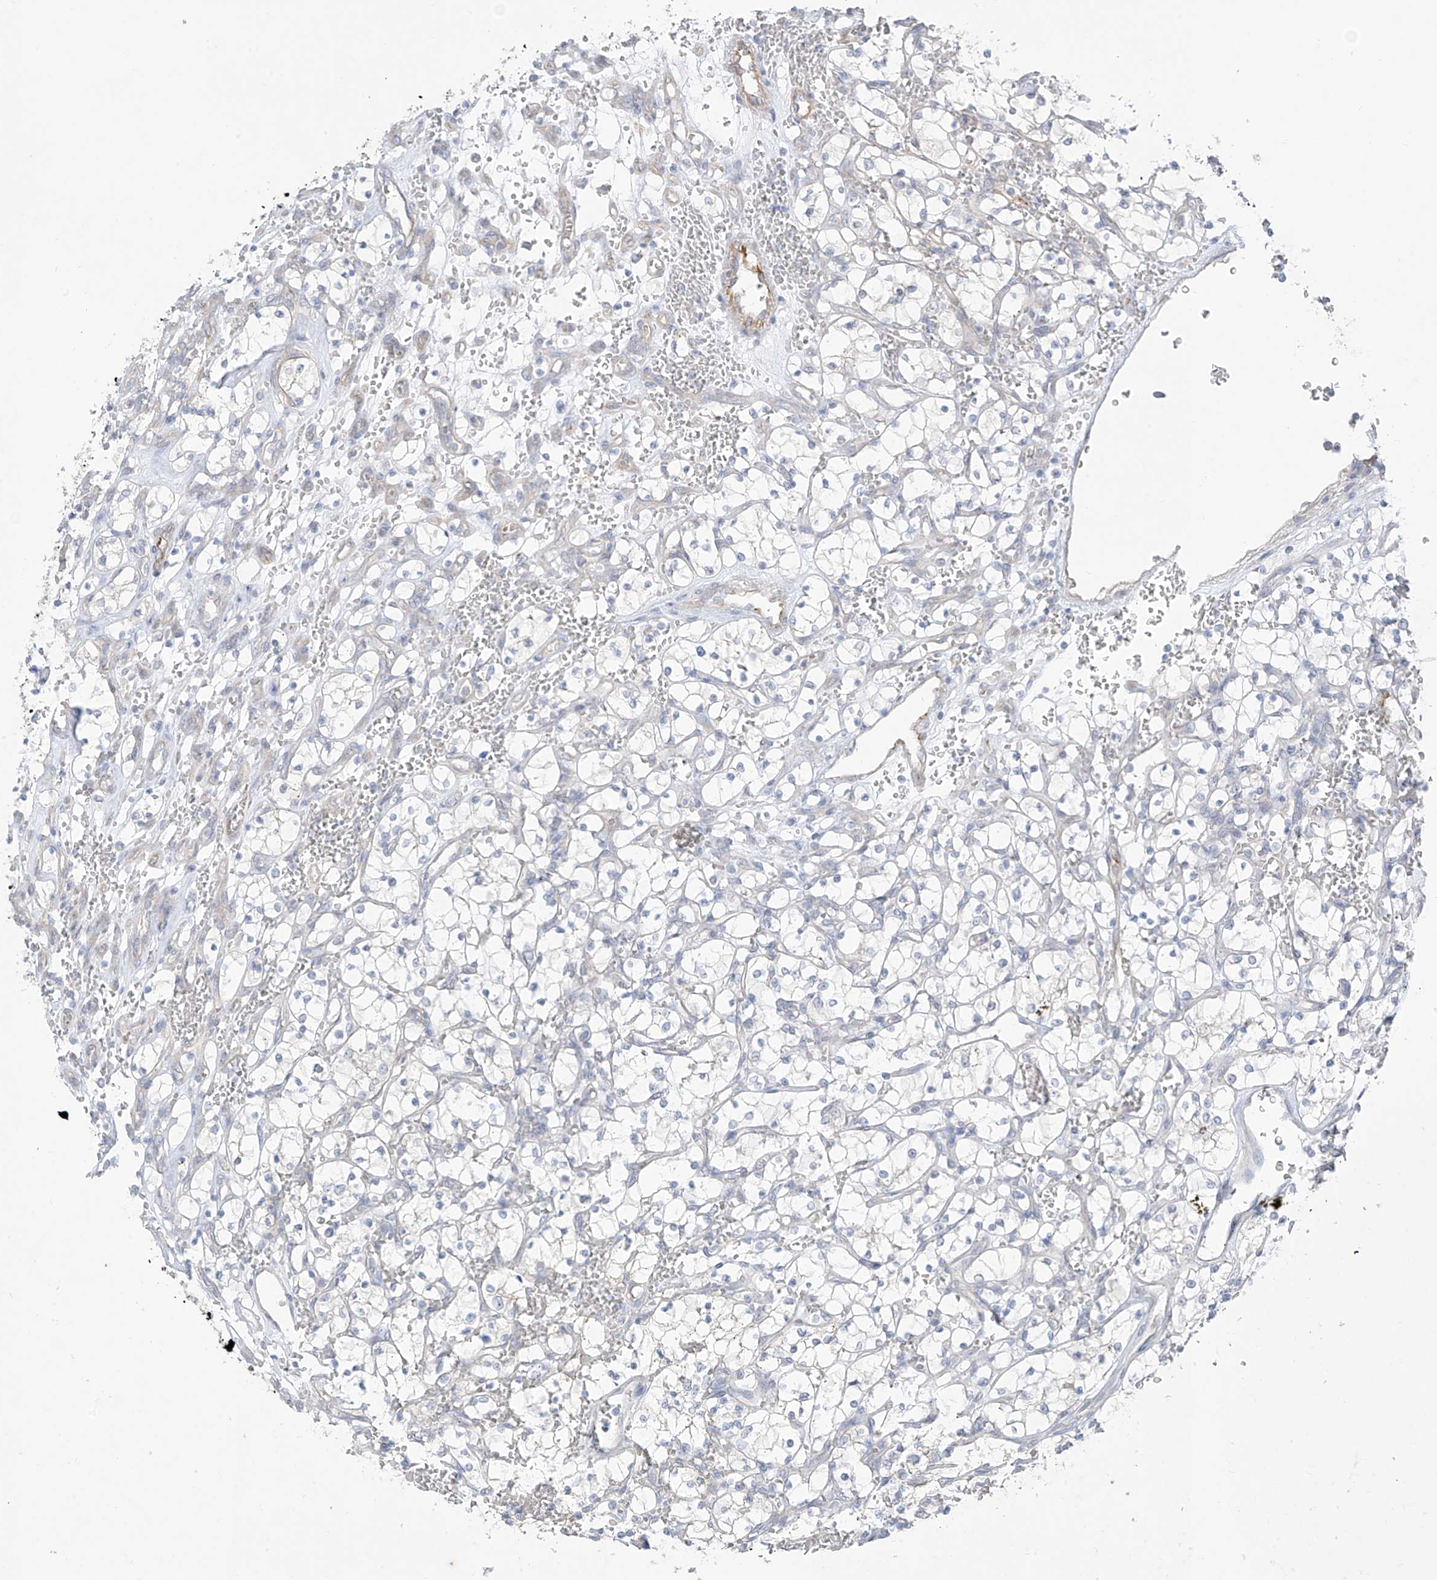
{"staining": {"intensity": "negative", "quantity": "none", "location": "none"}, "tissue": "renal cancer", "cell_type": "Tumor cells", "image_type": "cancer", "snomed": [{"axis": "morphology", "description": "Adenocarcinoma, NOS"}, {"axis": "topography", "description": "Kidney"}], "caption": "IHC micrograph of renal adenocarcinoma stained for a protein (brown), which exhibits no staining in tumor cells.", "gene": "EIPR1", "patient": {"sex": "female", "age": 69}}